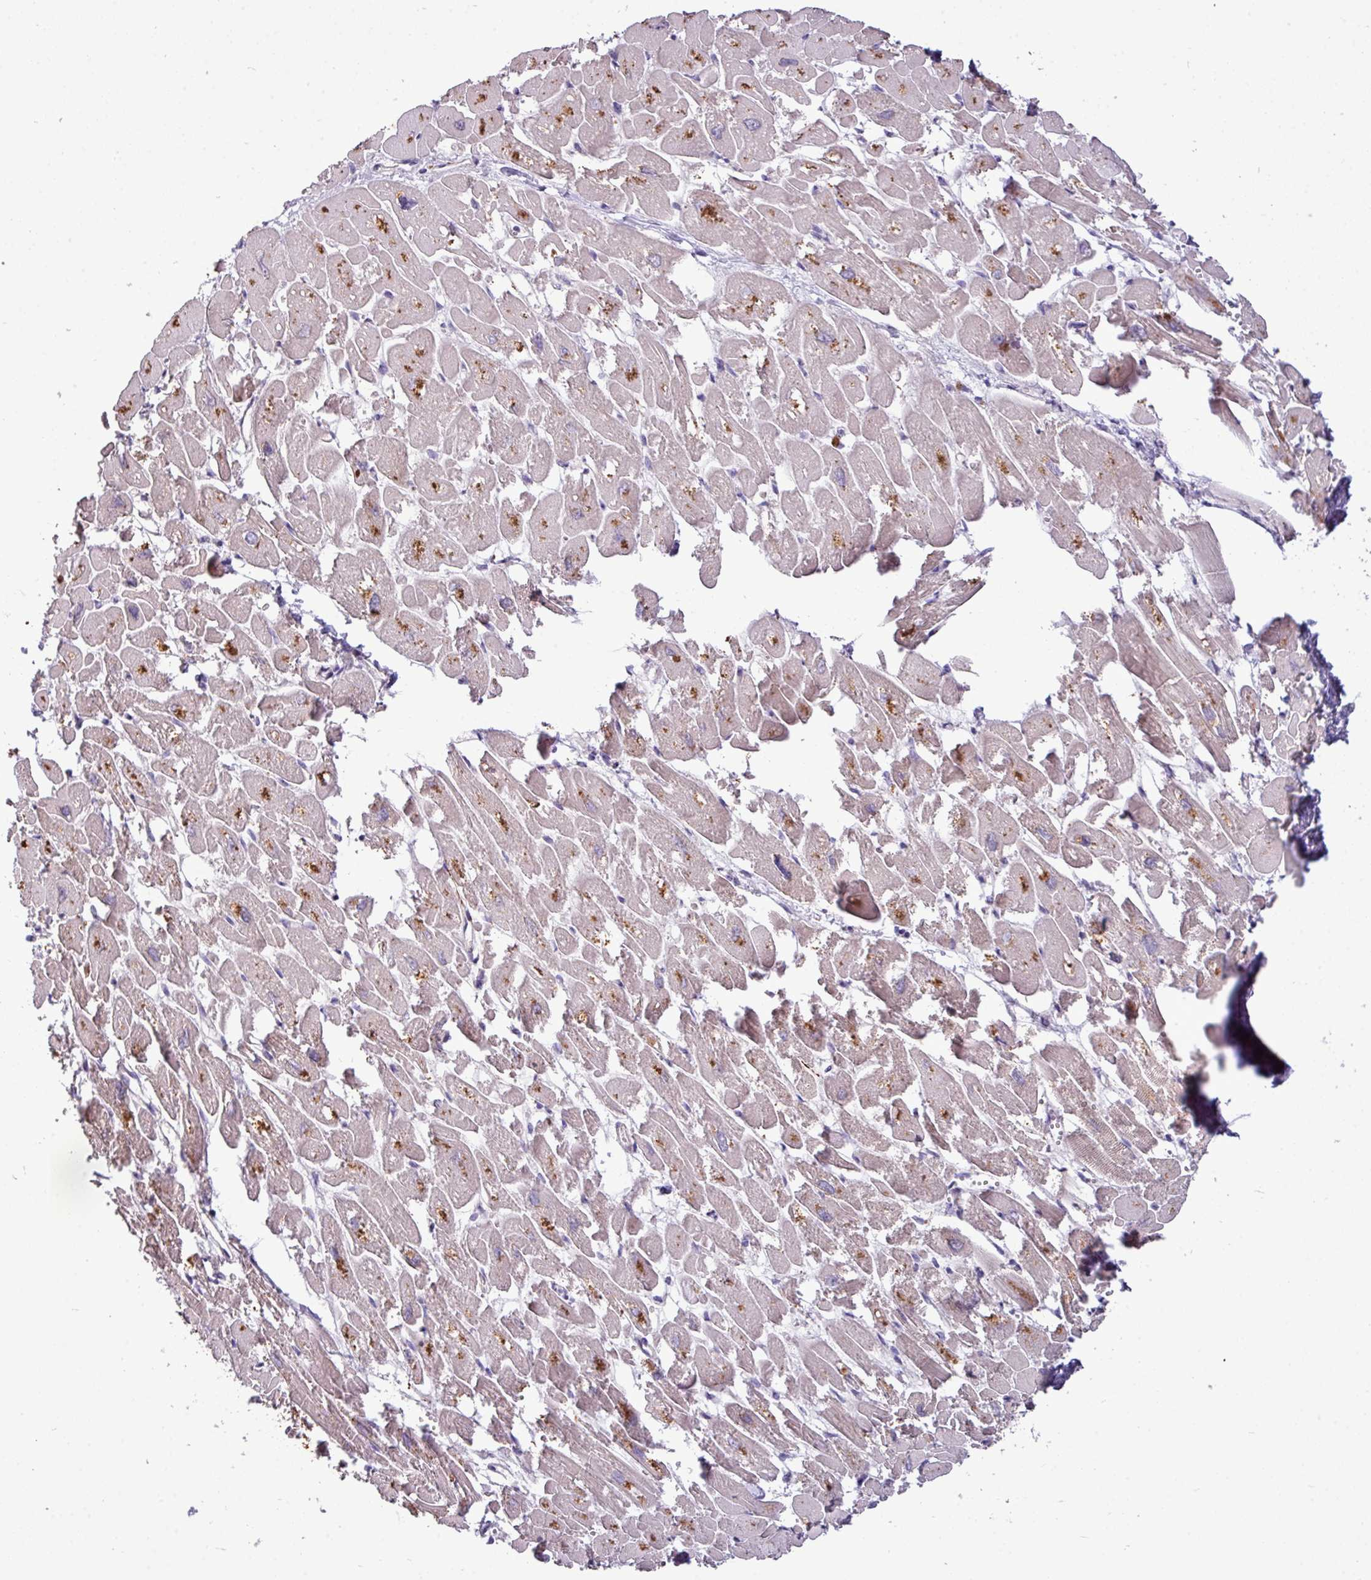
{"staining": {"intensity": "weak", "quantity": "25%-75%", "location": "cytoplasmic/membranous"}, "tissue": "heart muscle", "cell_type": "Cardiomyocytes", "image_type": "normal", "snomed": [{"axis": "morphology", "description": "Normal tissue, NOS"}, {"axis": "topography", "description": "Heart"}], "caption": "The immunohistochemical stain shows weak cytoplasmic/membranous positivity in cardiomyocytes of unremarkable heart muscle.", "gene": "AGAP4", "patient": {"sex": "male", "age": 54}}